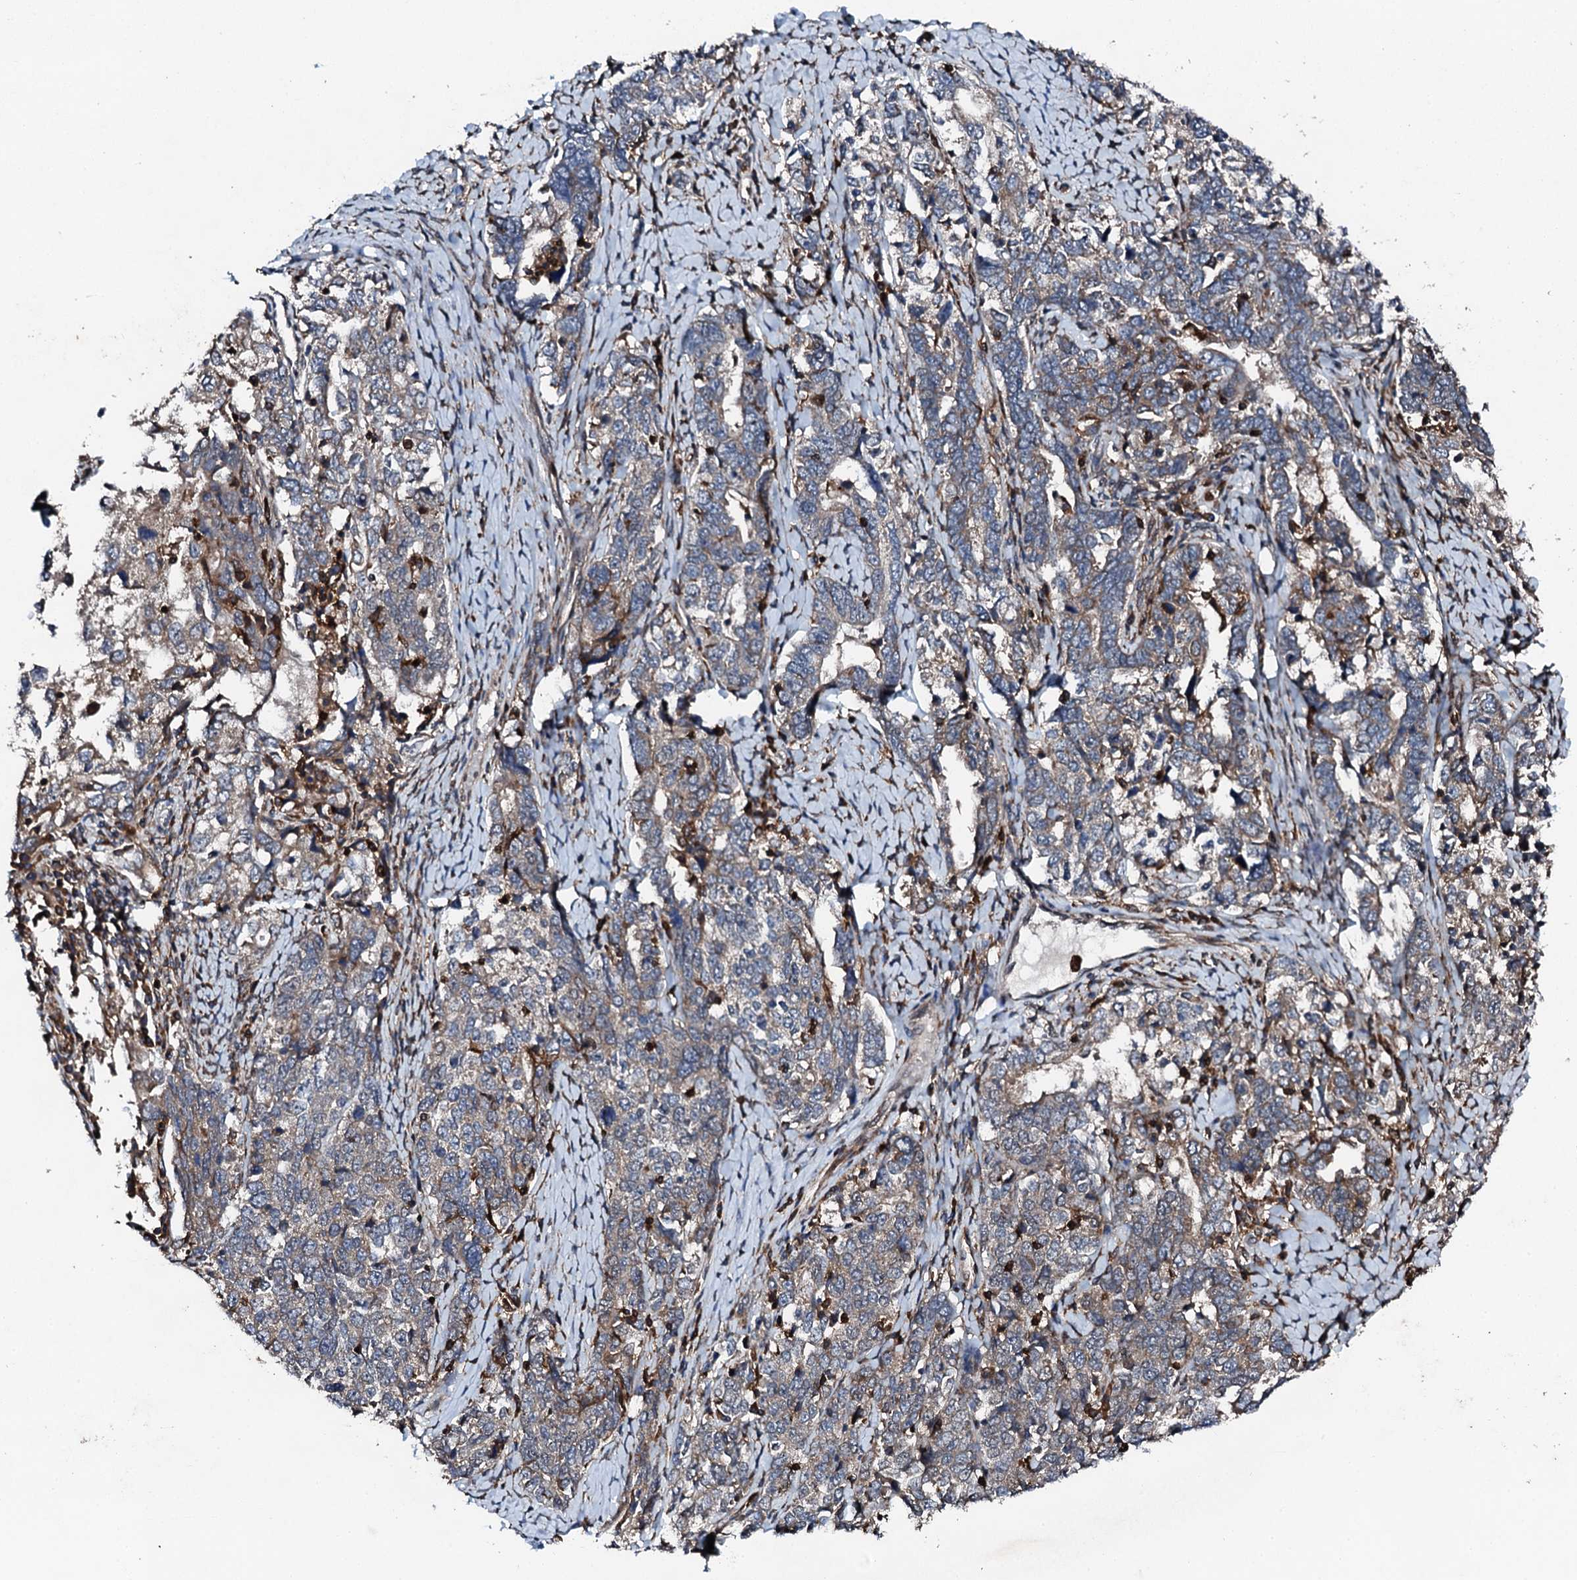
{"staining": {"intensity": "weak", "quantity": "<25%", "location": "cytoplasmic/membranous"}, "tissue": "ovarian cancer", "cell_type": "Tumor cells", "image_type": "cancer", "snomed": [{"axis": "morphology", "description": "Carcinoma, endometroid"}, {"axis": "topography", "description": "Ovary"}], "caption": "DAB immunohistochemical staining of endometroid carcinoma (ovarian) demonstrates no significant expression in tumor cells.", "gene": "EDC4", "patient": {"sex": "female", "age": 62}}